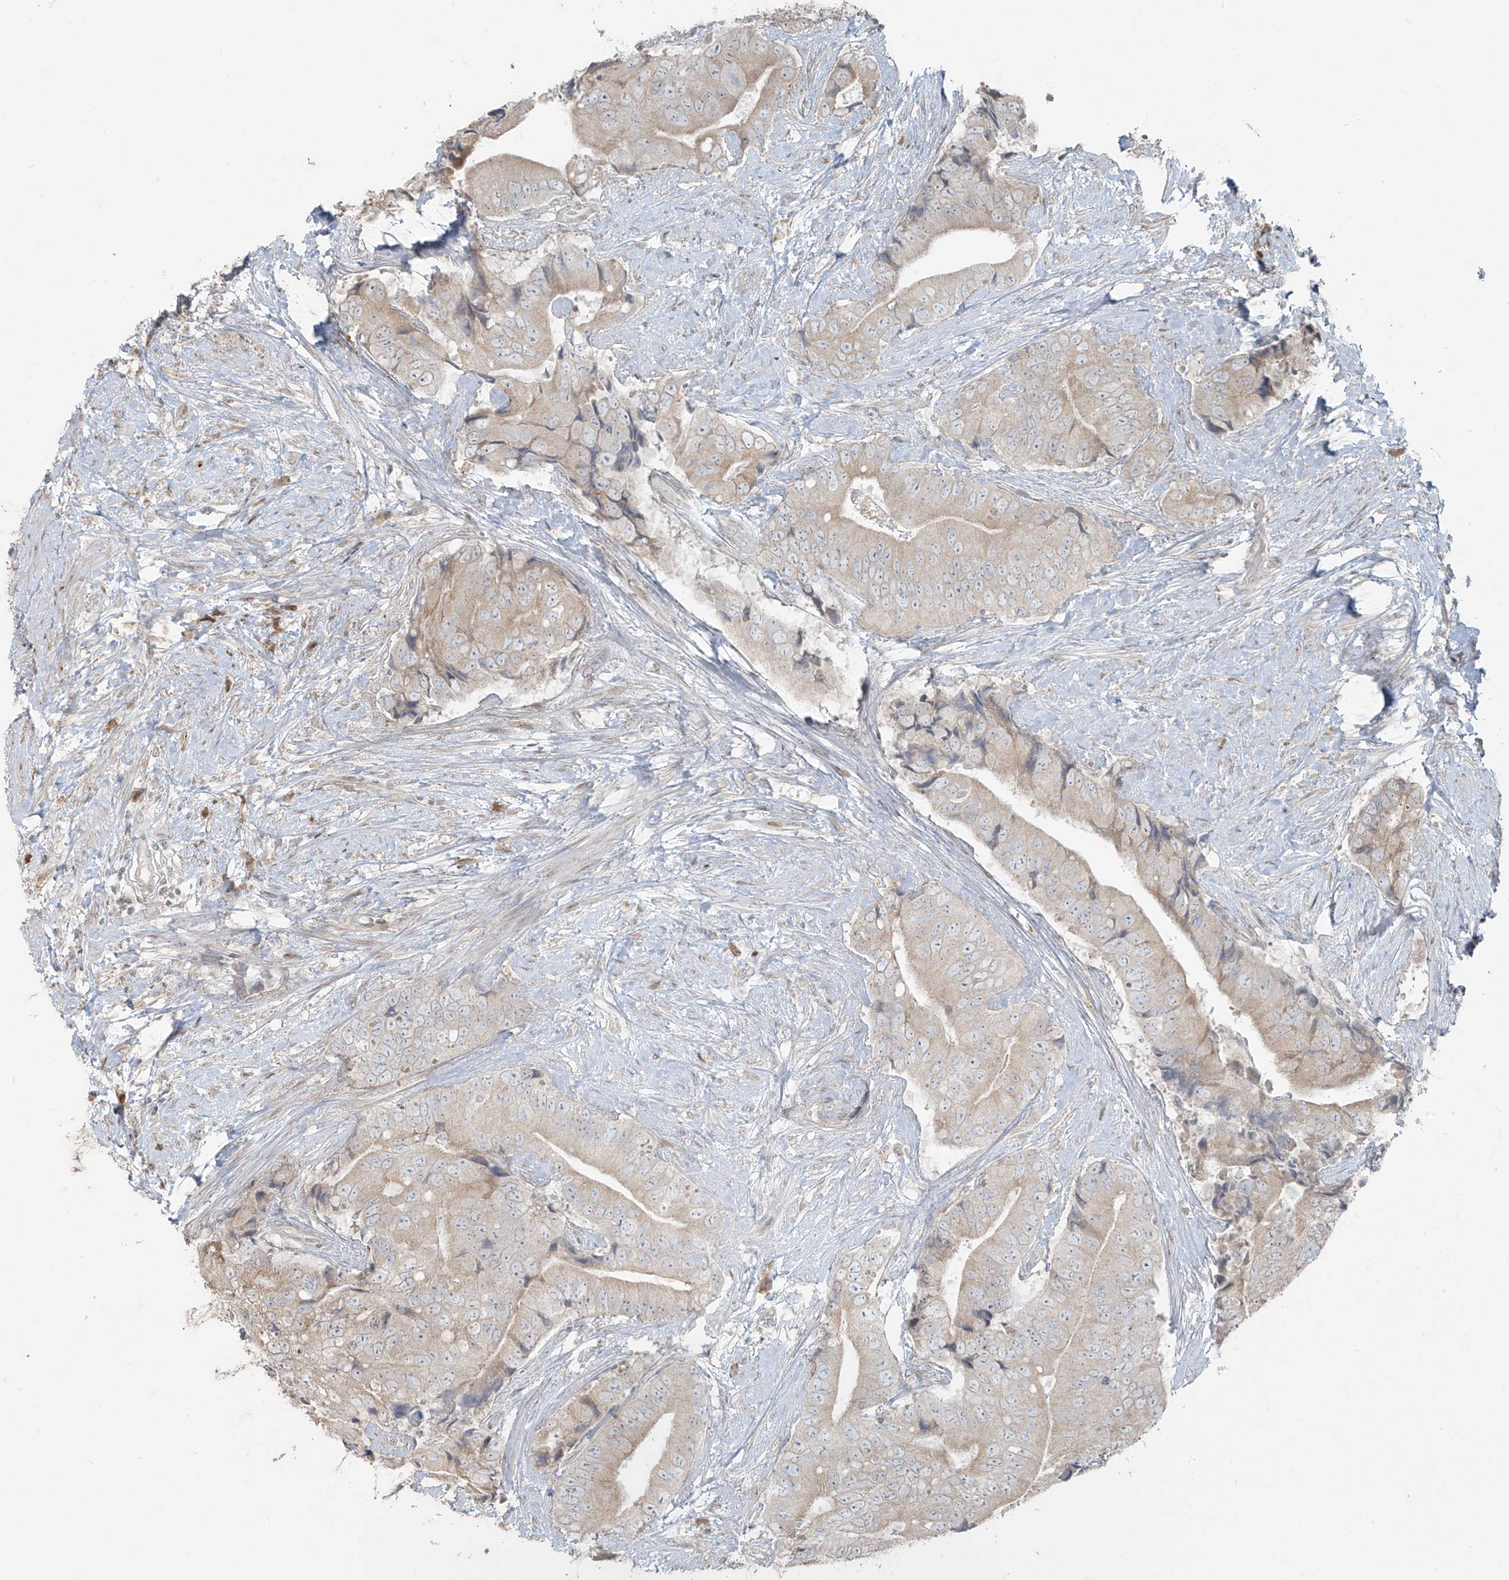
{"staining": {"intensity": "weak", "quantity": "<25%", "location": "cytoplasmic/membranous"}, "tissue": "prostate cancer", "cell_type": "Tumor cells", "image_type": "cancer", "snomed": [{"axis": "morphology", "description": "Adenocarcinoma, High grade"}, {"axis": "topography", "description": "Prostate"}], "caption": "The histopathology image shows no staining of tumor cells in prostate cancer.", "gene": "TTC22", "patient": {"sex": "male", "age": 70}}